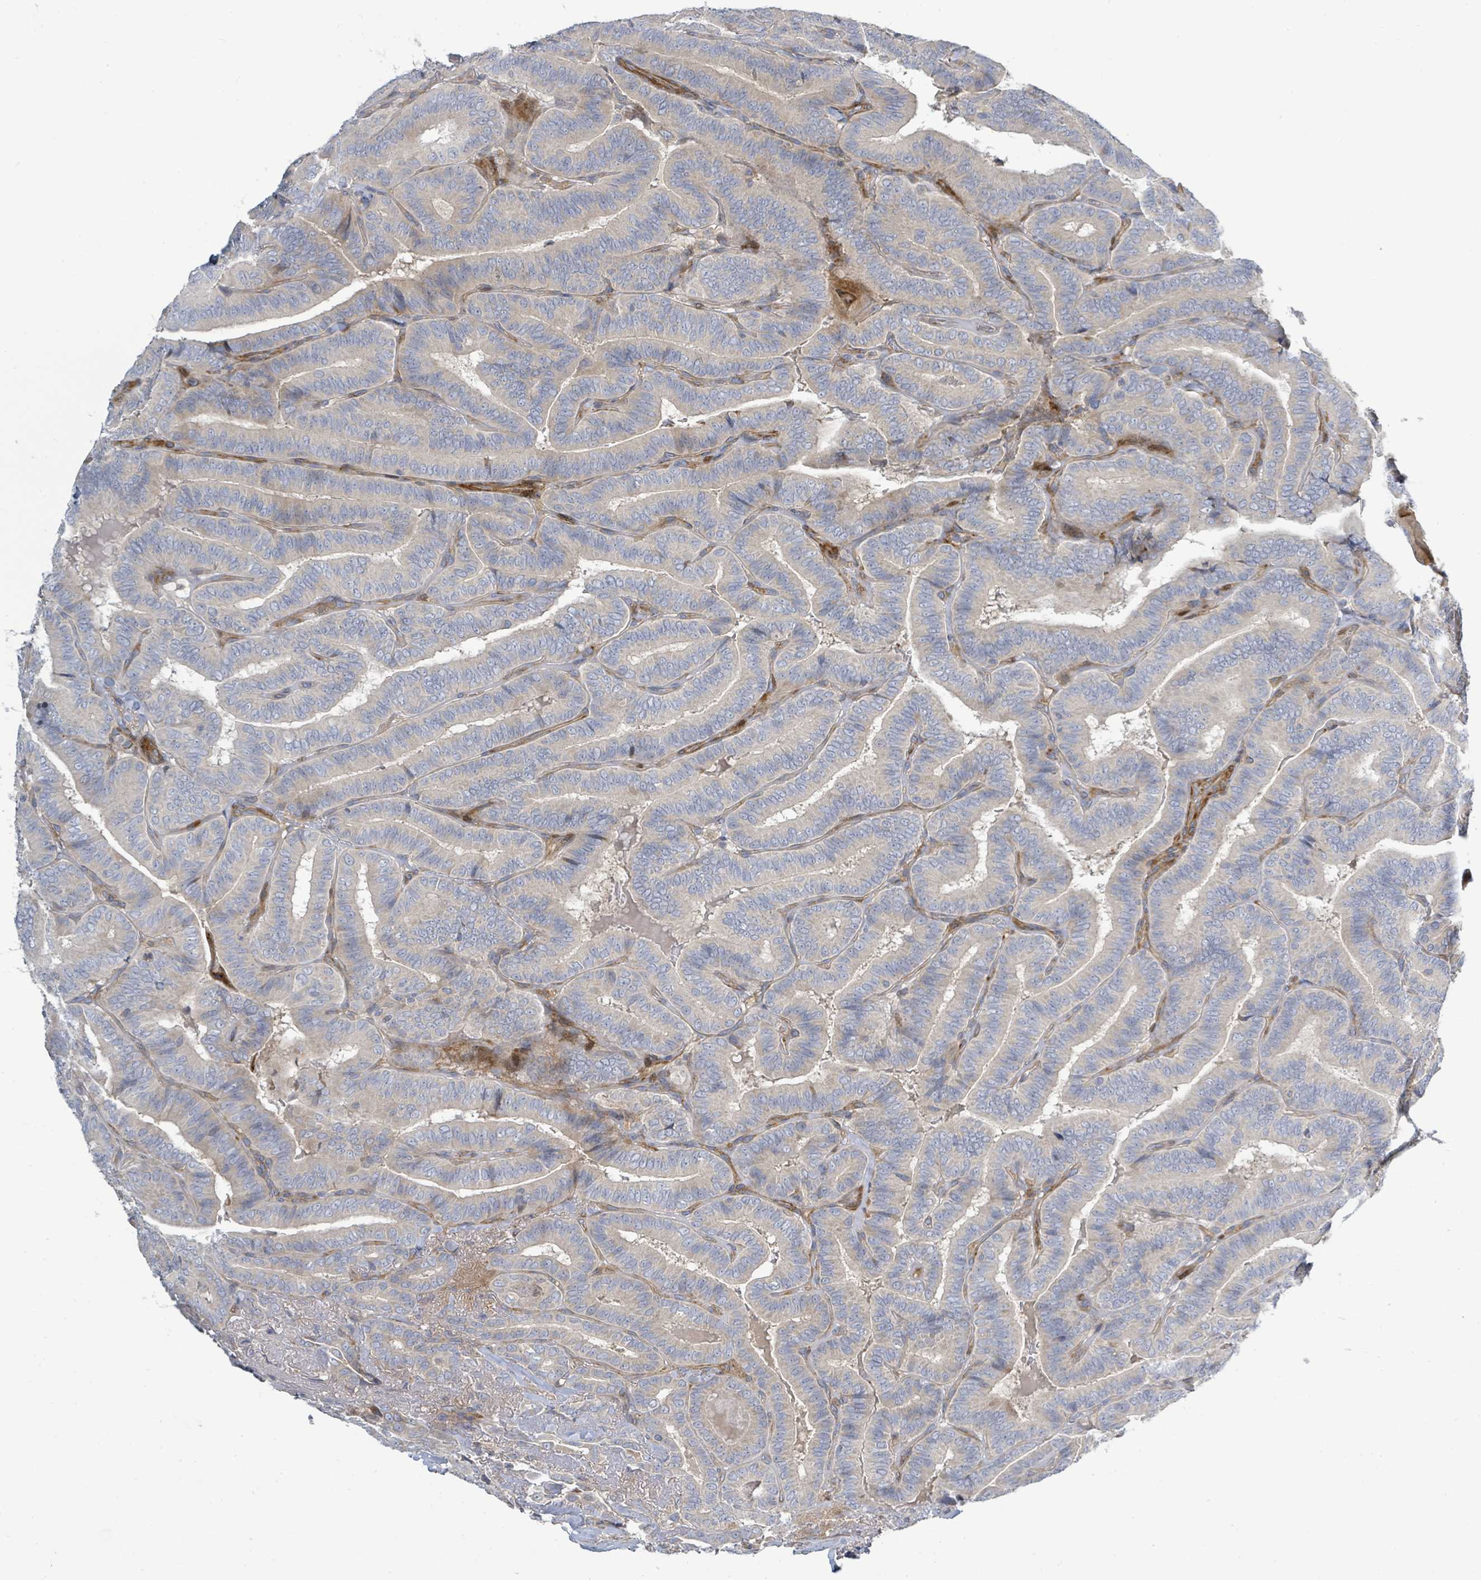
{"staining": {"intensity": "negative", "quantity": "none", "location": "none"}, "tissue": "thyroid cancer", "cell_type": "Tumor cells", "image_type": "cancer", "snomed": [{"axis": "morphology", "description": "Papillary adenocarcinoma, NOS"}, {"axis": "topography", "description": "Thyroid gland"}], "caption": "Papillary adenocarcinoma (thyroid) stained for a protein using IHC demonstrates no positivity tumor cells.", "gene": "CFAP210", "patient": {"sex": "male", "age": 61}}